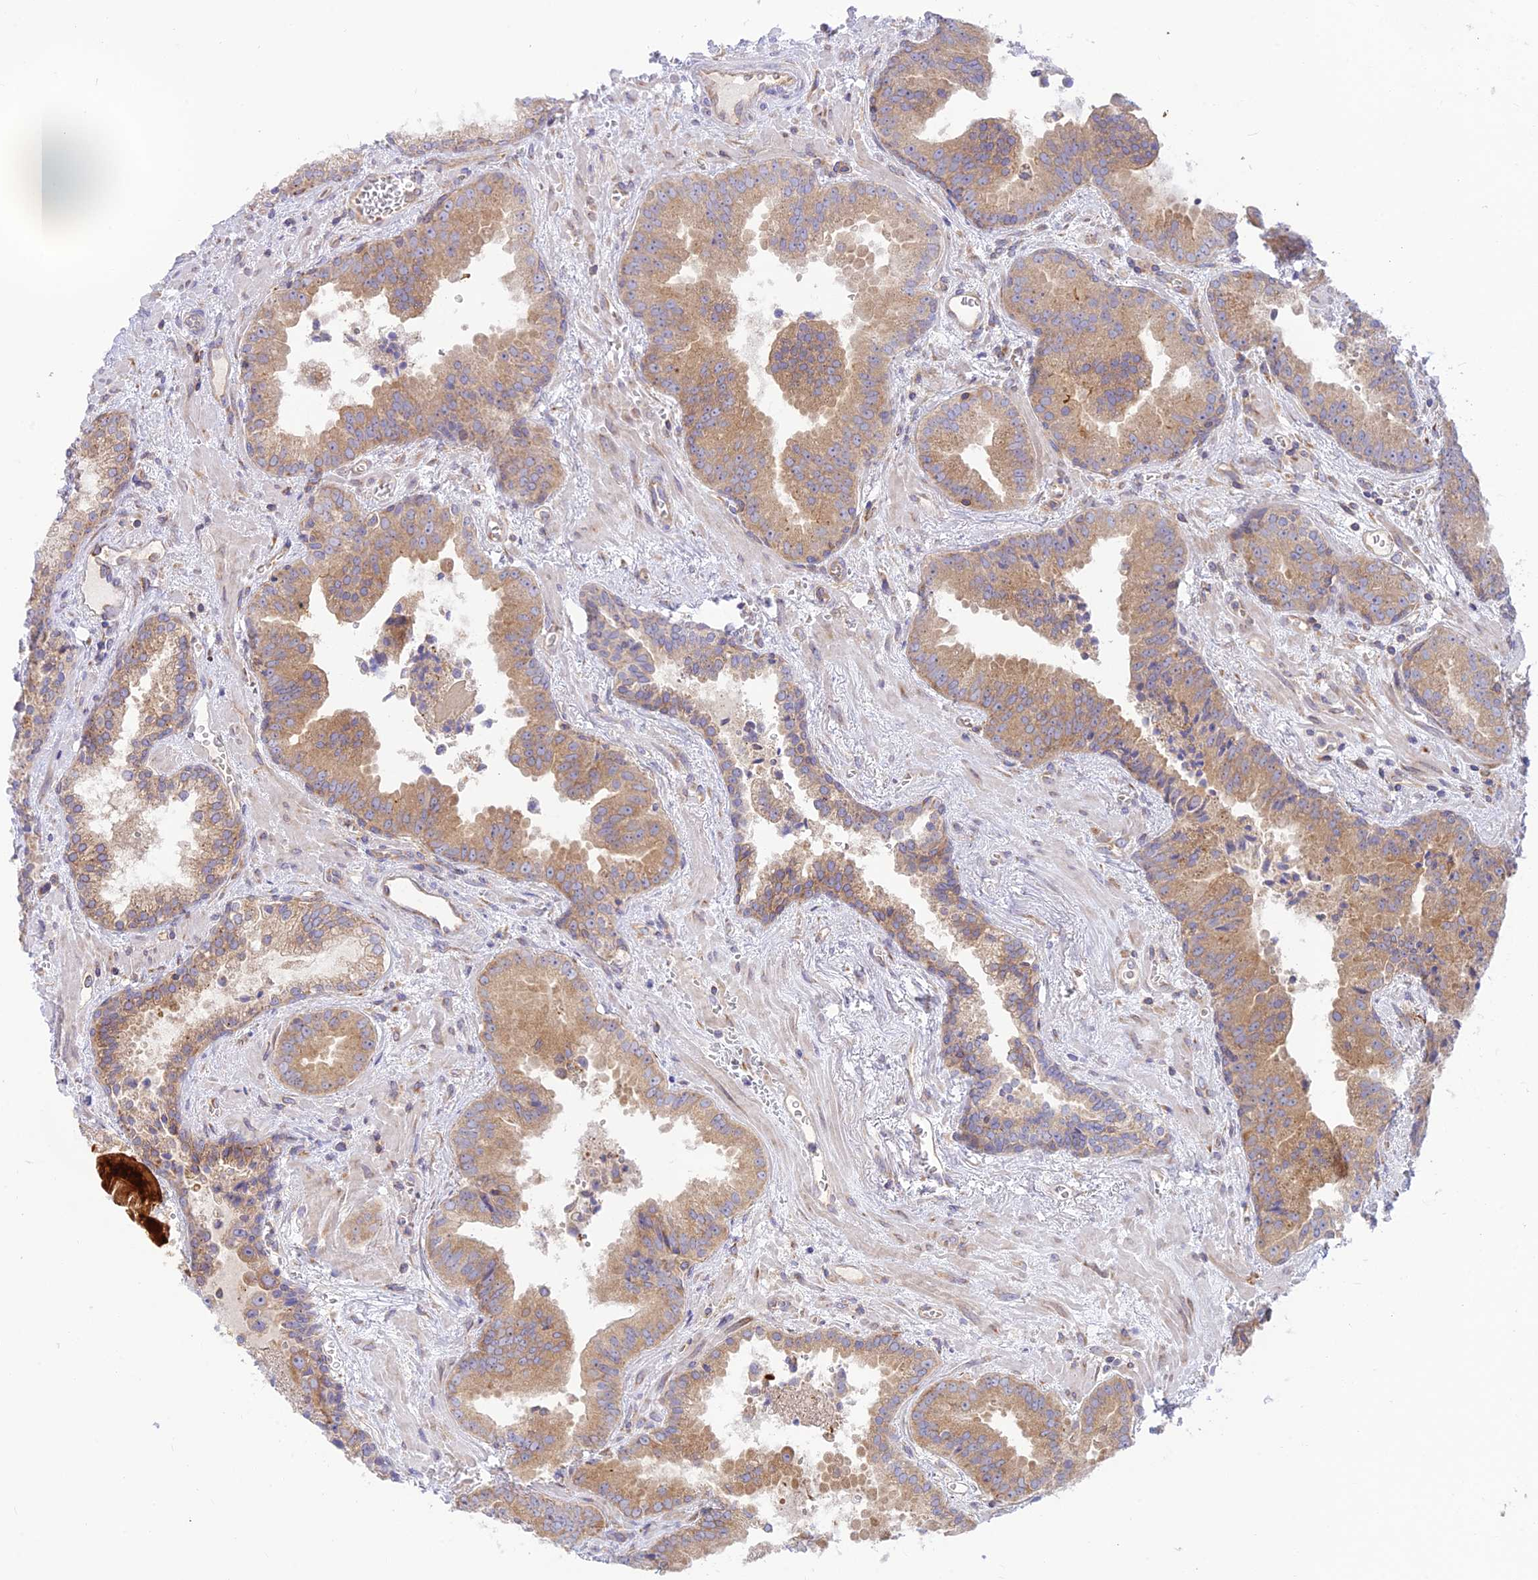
{"staining": {"intensity": "moderate", "quantity": ">75%", "location": "cytoplasmic/membranous"}, "tissue": "prostate cancer", "cell_type": "Tumor cells", "image_type": "cancer", "snomed": [{"axis": "morphology", "description": "Adenocarcinoma, High grade"}, {"axis": "topography", "description": "Prostate"}], "caption": "Approximately >75% of tumor cells in prostate high-grade adenocarcinoma show moderate cytoplasmic/membranous protein staining as visualized by brown immunohistochemical staining.", "gene": "PIMREG", "patient": {"sex": "male", "age": 68}}